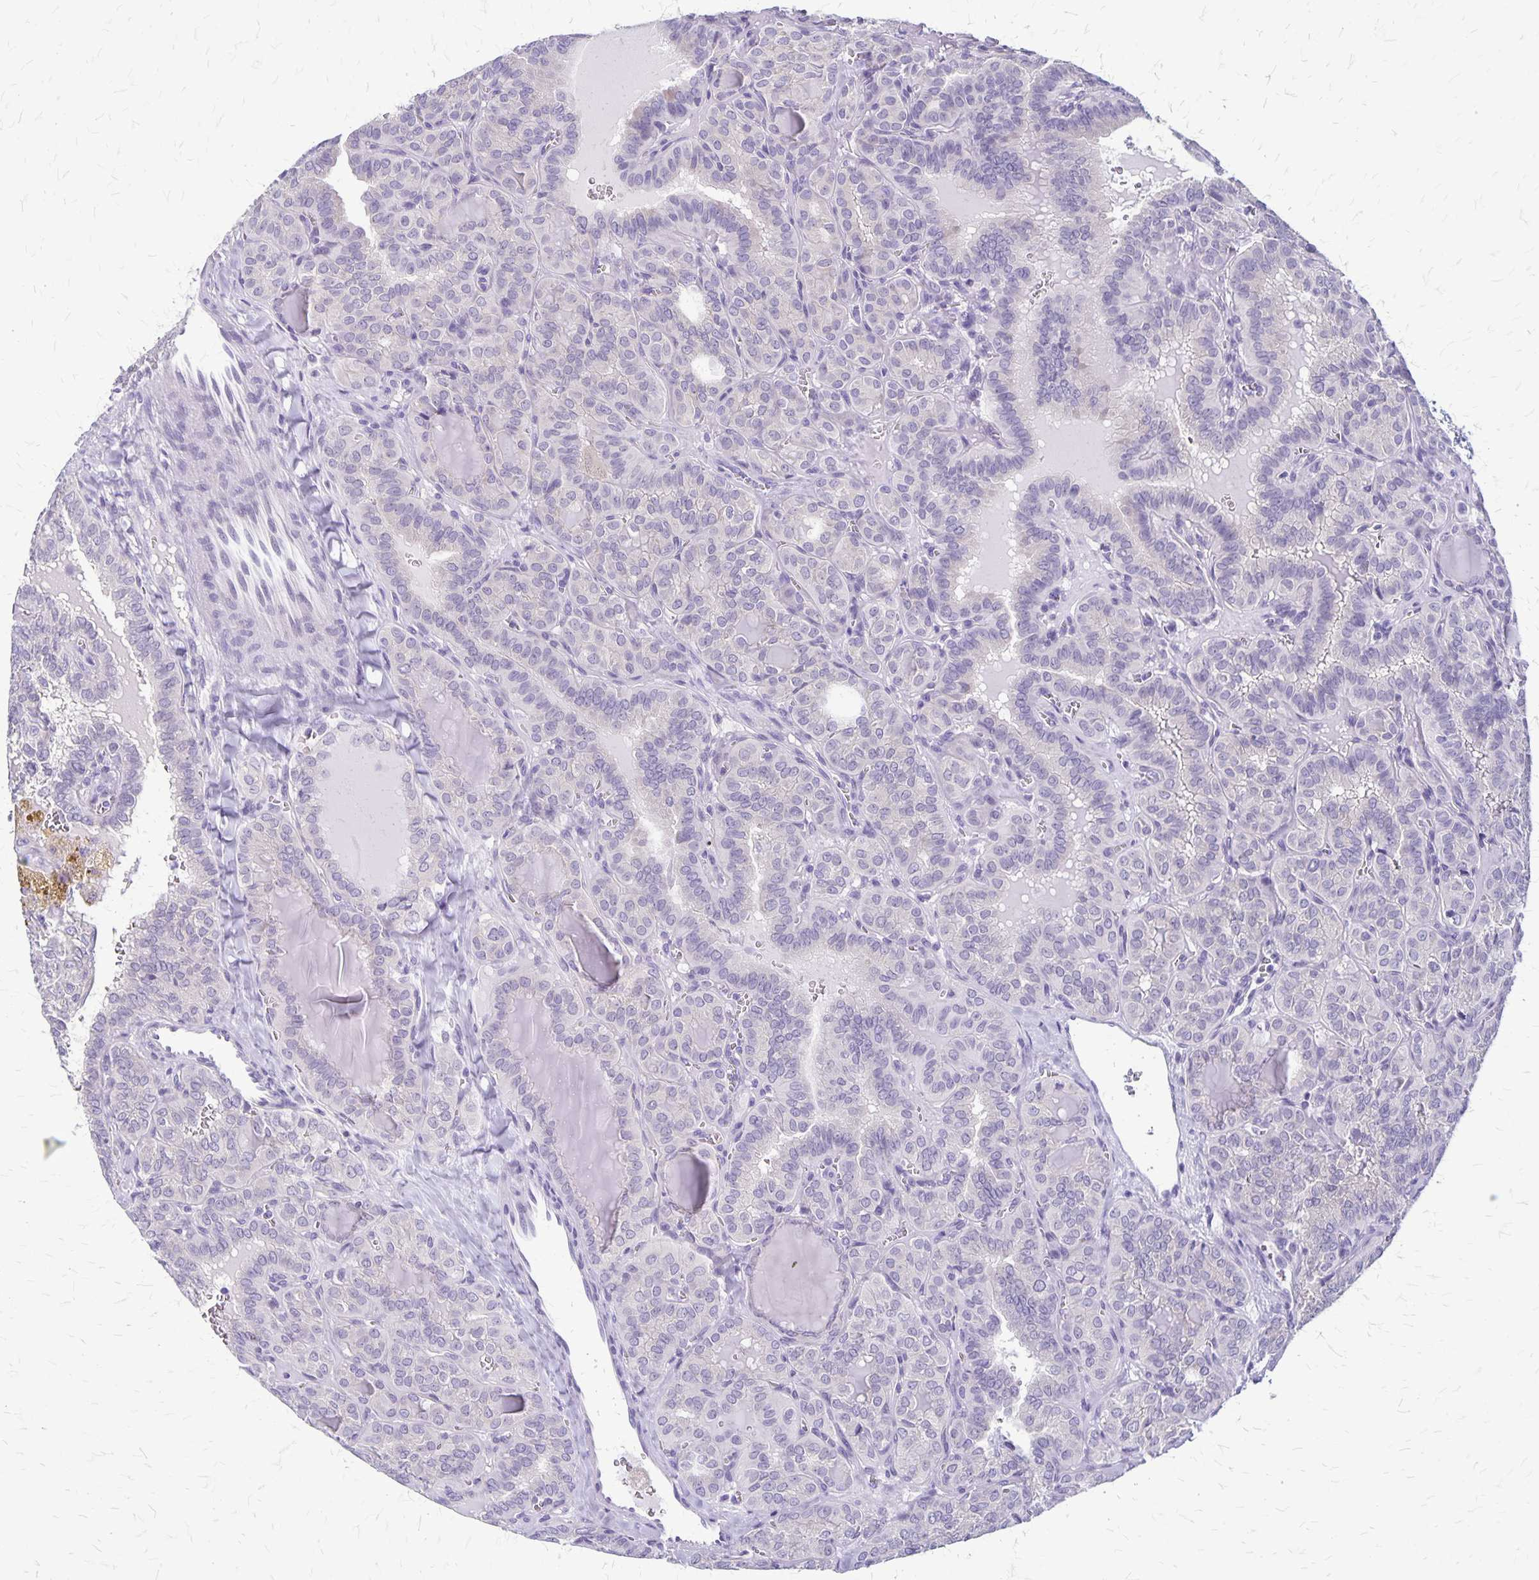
{"staining": {"intensity": "negative", "quantity": "none", "location": "none"}, "tissue": "thyroid cancer", "cell_type": "Tumor cells", "image_type": "cancer", "snomed": [{"axis": "morphology", "description": "Papillary adenocarcinoma, NOS"}, {"axis": "topography", "description": "Thyroid gland"}], "caption": "Immunohistochemistry image of neoplastic tissue: thyroid cancer (papillary adenocarcinoma) stained with DAB (3,3'-diaminobenzidine) reveals no significant protein staining in tumor cells.", "gene": "PLXNB3", "patient": {"sex": "female", "age": 41}}